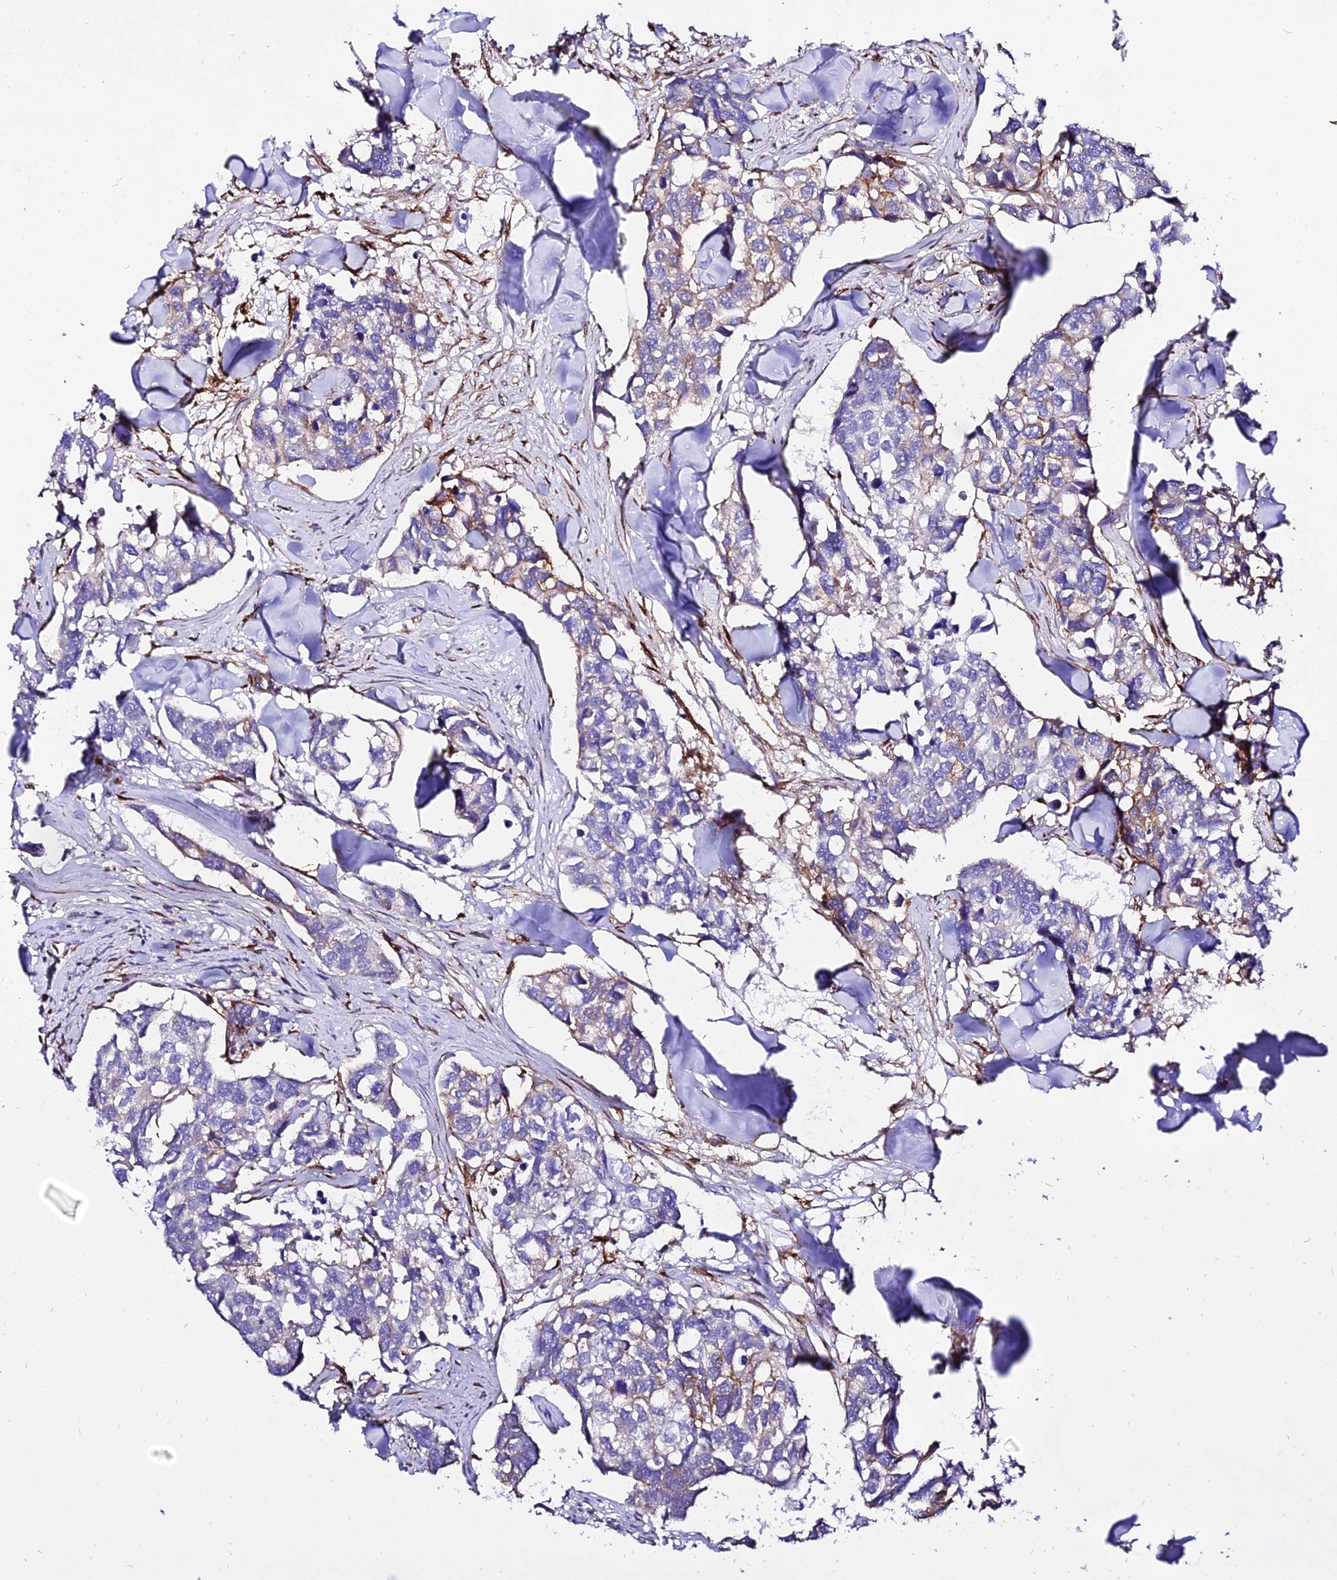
{"staining": {"intensity": "weak", "quantity": "<25%", "location": "cytoplasmic/membranous"}, "tissue": "breast cancer", "cell_type": "Tumor cells", "image_type": "cancer", "snomed": [{"axis": "morphology", "description": "Duct carcinoma"}, {"axis": "topography", "description": "Breast"}], "caption": "Immunohistochemistry (IHC) micrograph of neoplastic tissue: breast cancer stained with DAB displays no significant protein staining in tumor cells.", "gene": "CSRP1", "patient": {"sex": "female", "age": 83}}